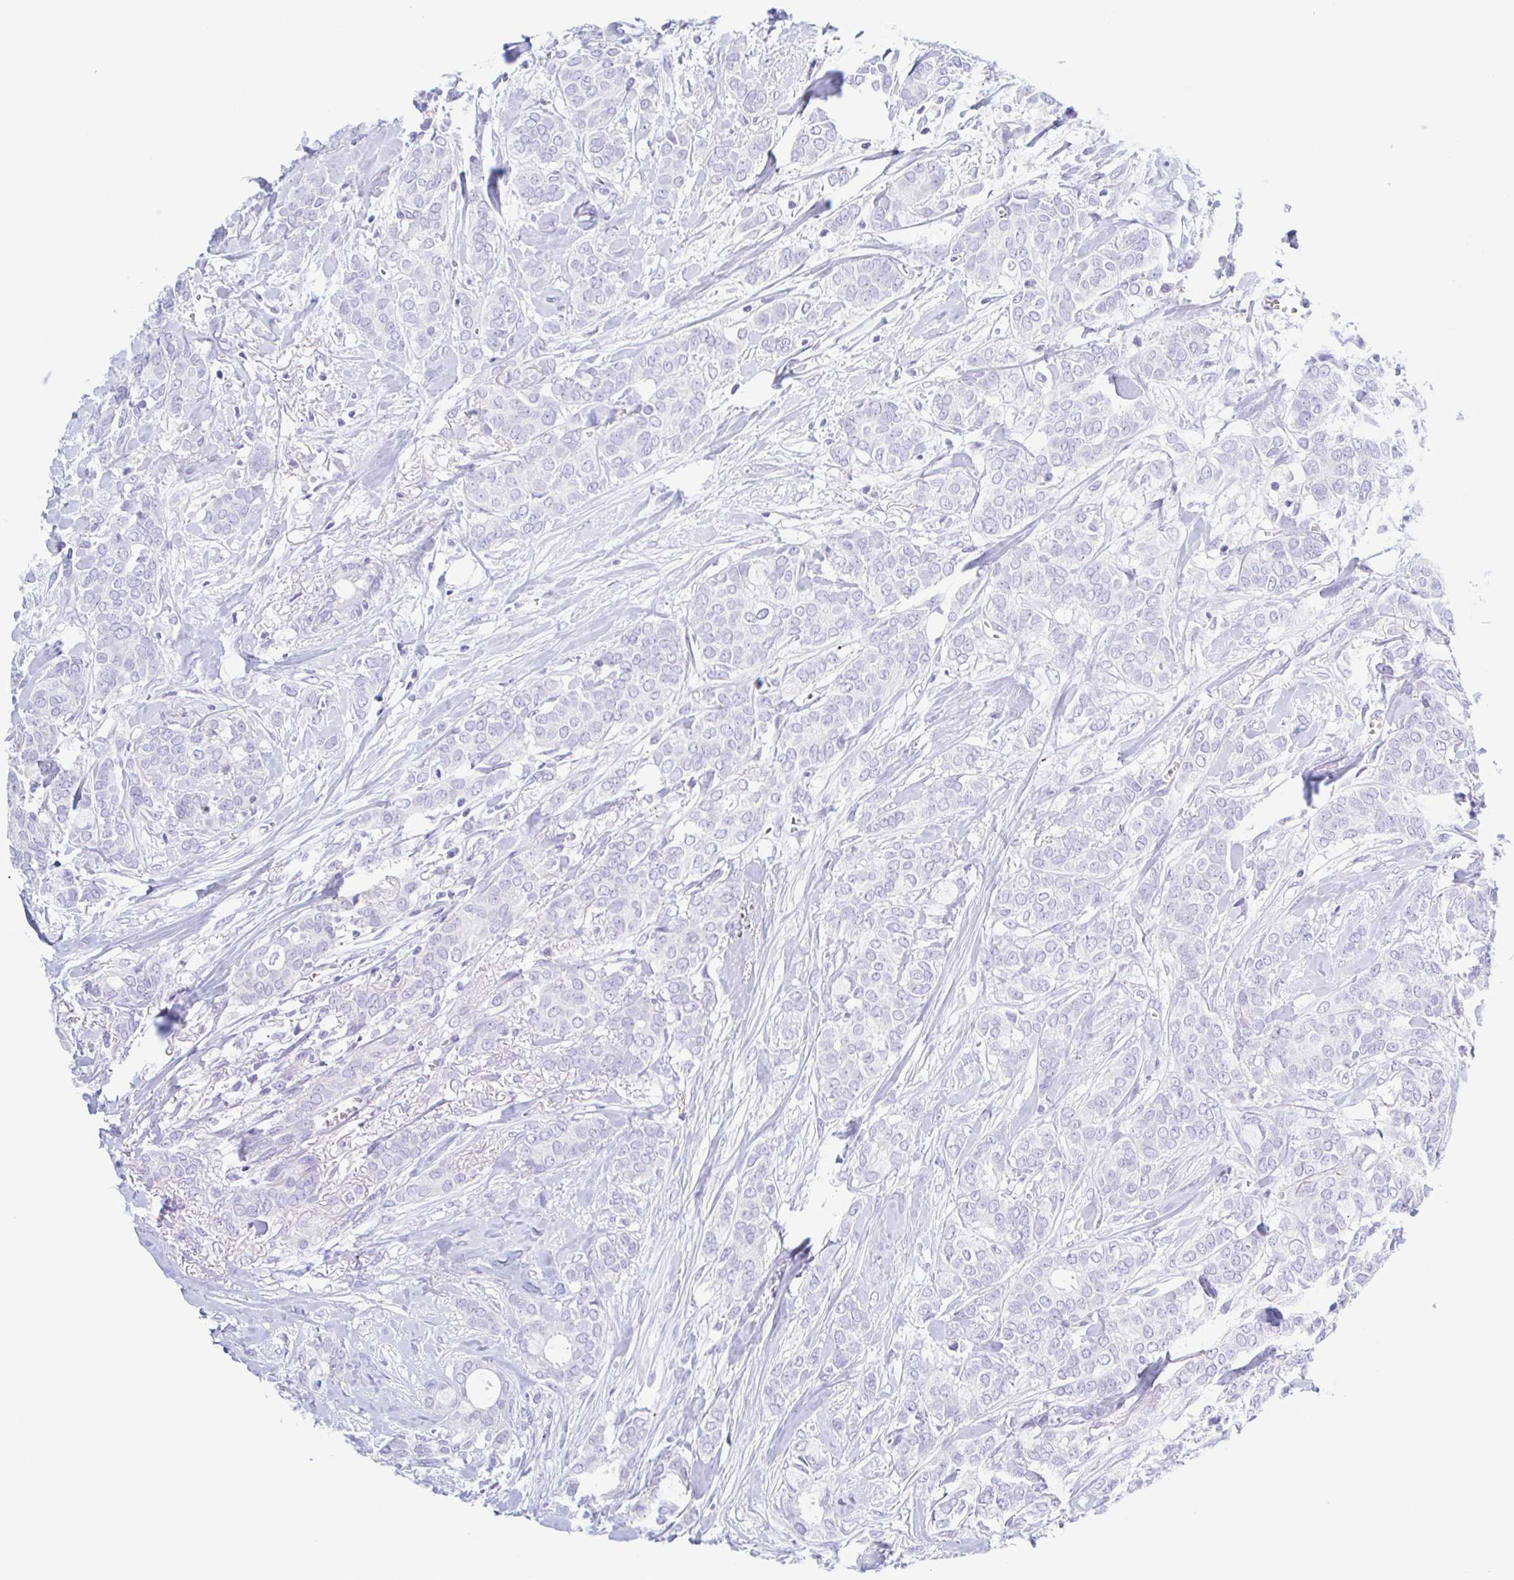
{"staining": {"intensity": "negative", "quantity": "none", "location": "none"}, "tissue": "breast cancer", "cell_type": "Tumor cells", "image_type": "cancer", "snomed": [{"axis": "morphology", "description": "Duct carcinoma"}, {"axis": "topography", "description": "Breast"}], "caption": "The micrograph demonstrates no significant expression in tumor cells of breast infiltrating ductal carcinoma.", "gene": "ANKRD9", "patient": {"sex": "female", "age": 84}}